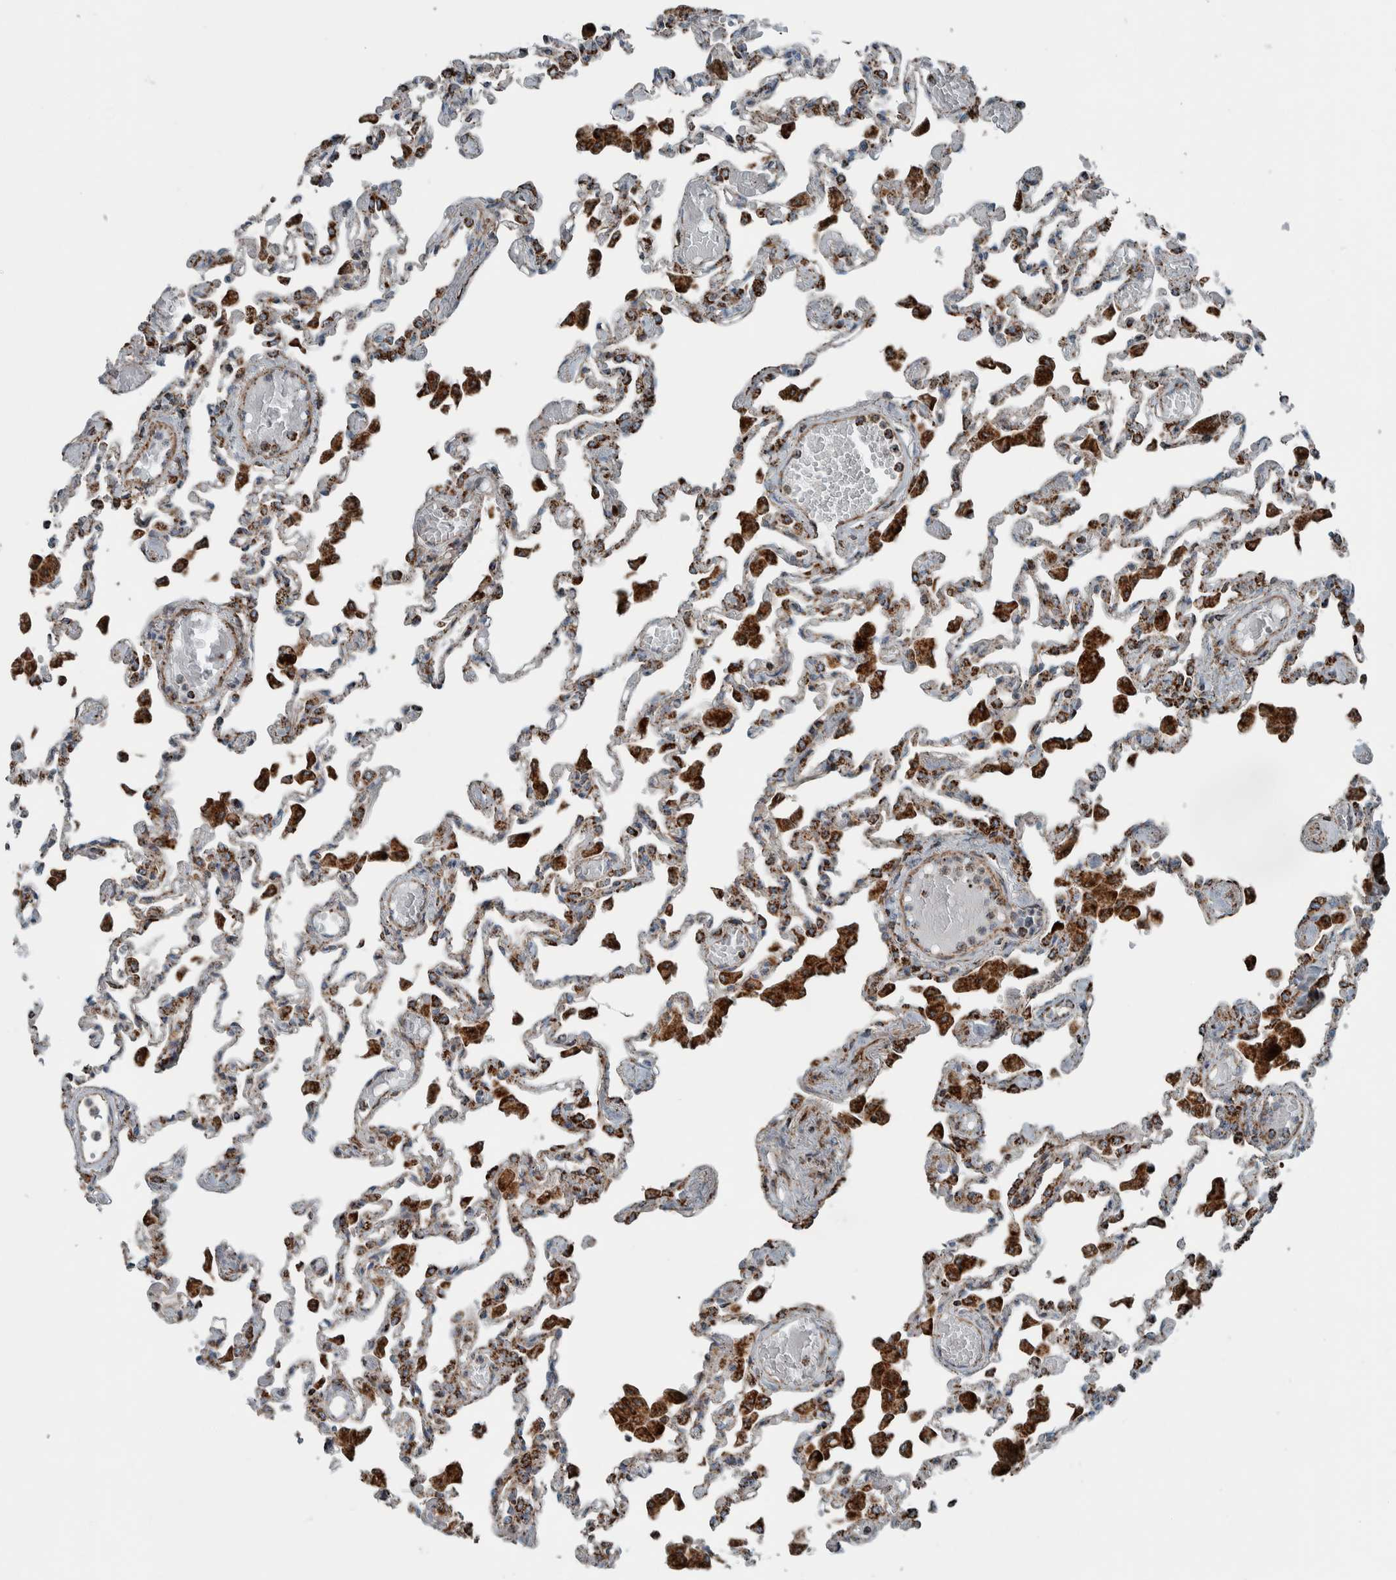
{"staining": {"intensity": "strong", "quantity": "25%-75%", "location": "cytoplasmic/membranous"}, "tissue": "lung", "cell_type": "Alveolar cells", "image_type": "normal", "snomed": [{"axis": "morphology", "description": "Normal tissue, NOS"}, {"axis": "topography", "description": "Bronchus"}, {"axis": "topography", "description": "Lung"}], "caption": "Immunohistochemical staining of benign lung shows strong cytoplasmic/membranous protein positivity in approximately 25%-75% of alveolar cells.", "gene": "CNTROB", "patient": {"sex": "female", "age": 49}}